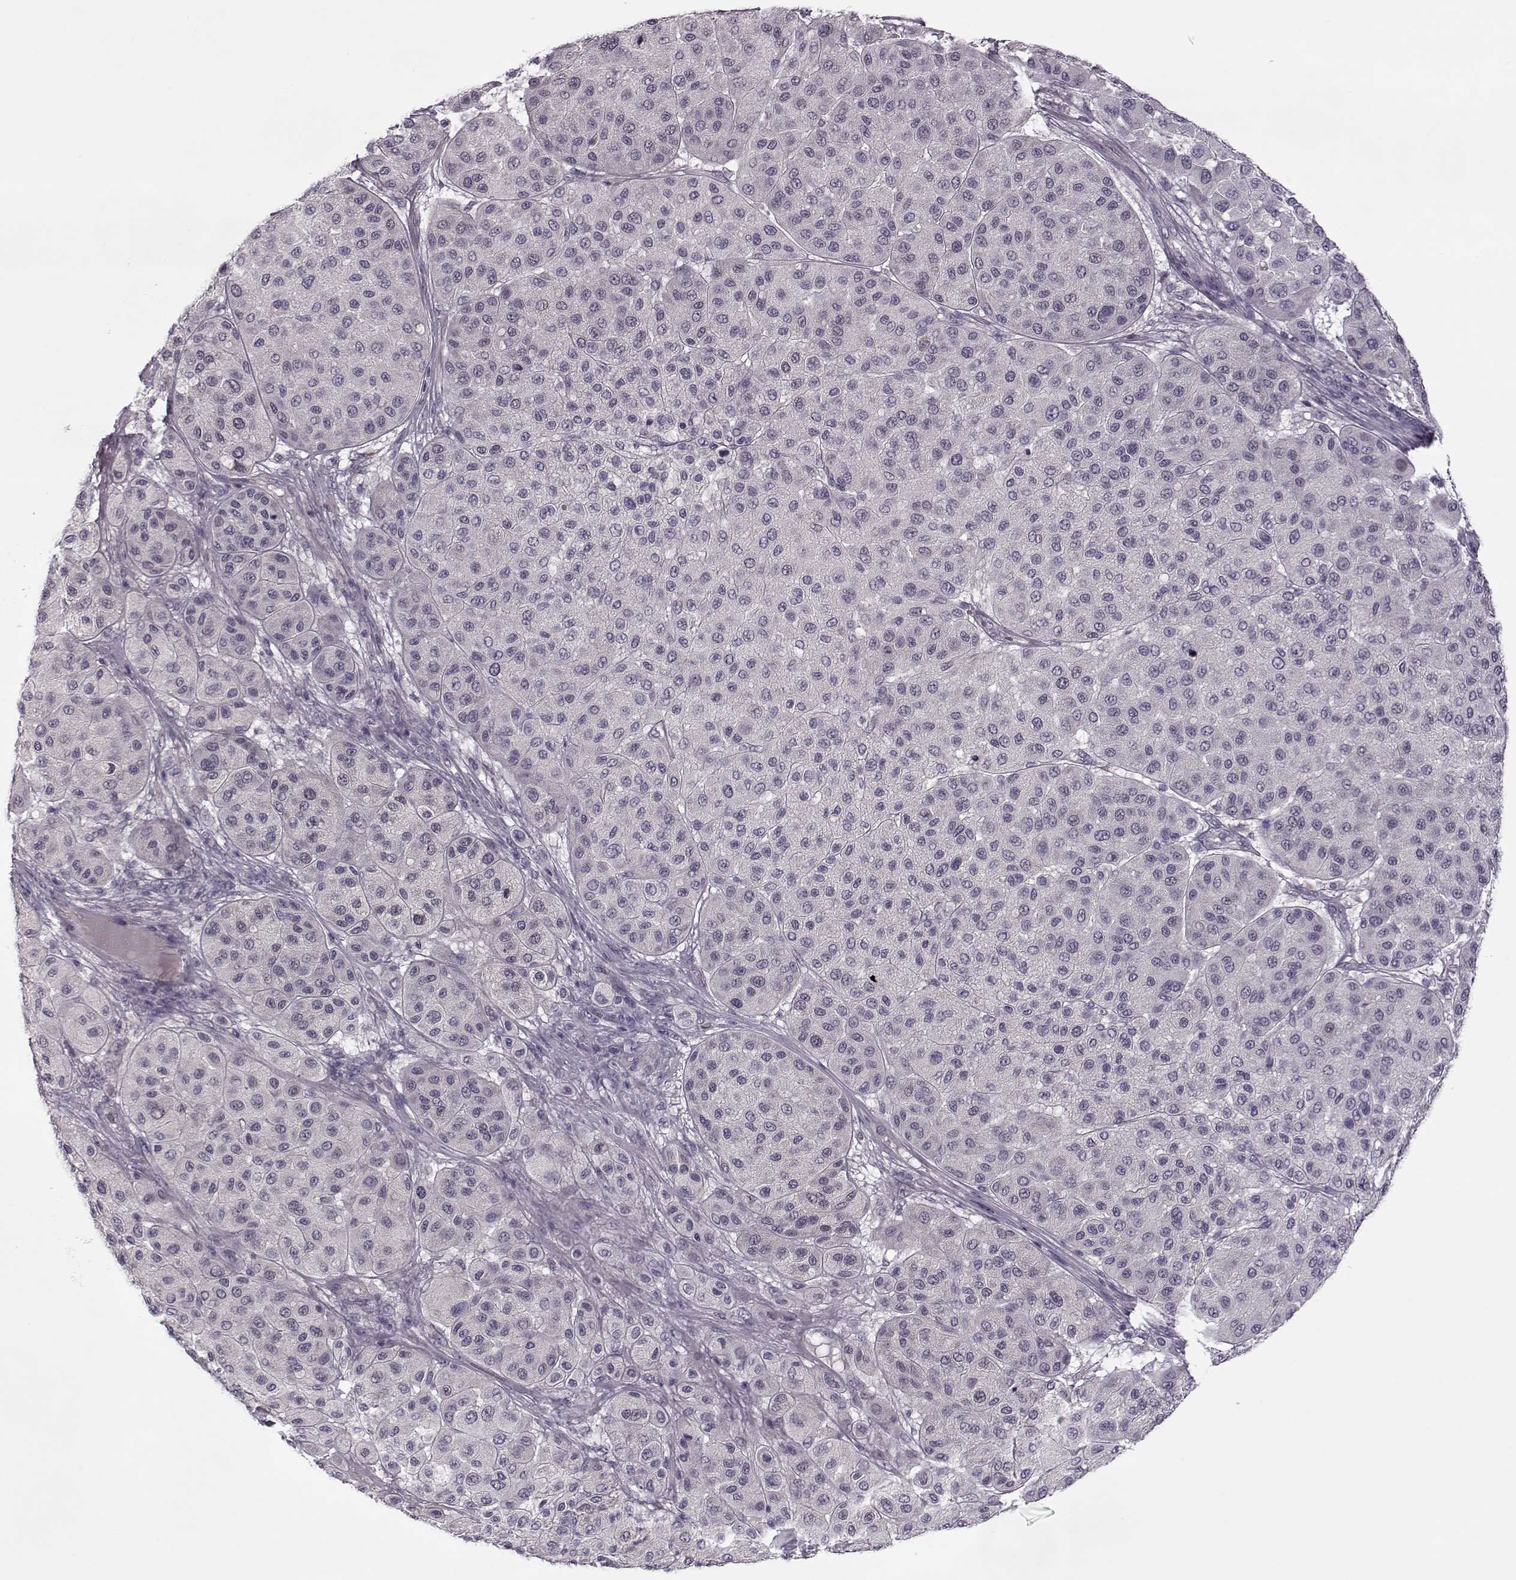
{"staining": {"intensity": "negative", "quantity": "none", "location": "none"}, "tissue": "melanoma", "cell_type": "Tumor cells", "image_type": "cancer", "snomed": [{"axis": "morphology", "description": "Malignant melanoma, Metastatic site"}, {"axis": "topography", "description": "Smooth muscle"}], "caption": "Tumor cells are negative for brown protein staining in melanoma. Brightfield microscopy of IHC stained with DAB (3,3'-diaminobenzidine) (brown) and hematoxylin (blue), captured at high magnification.", "gene": "PNMT", "patient": {"sex": "male", "age": 41}}